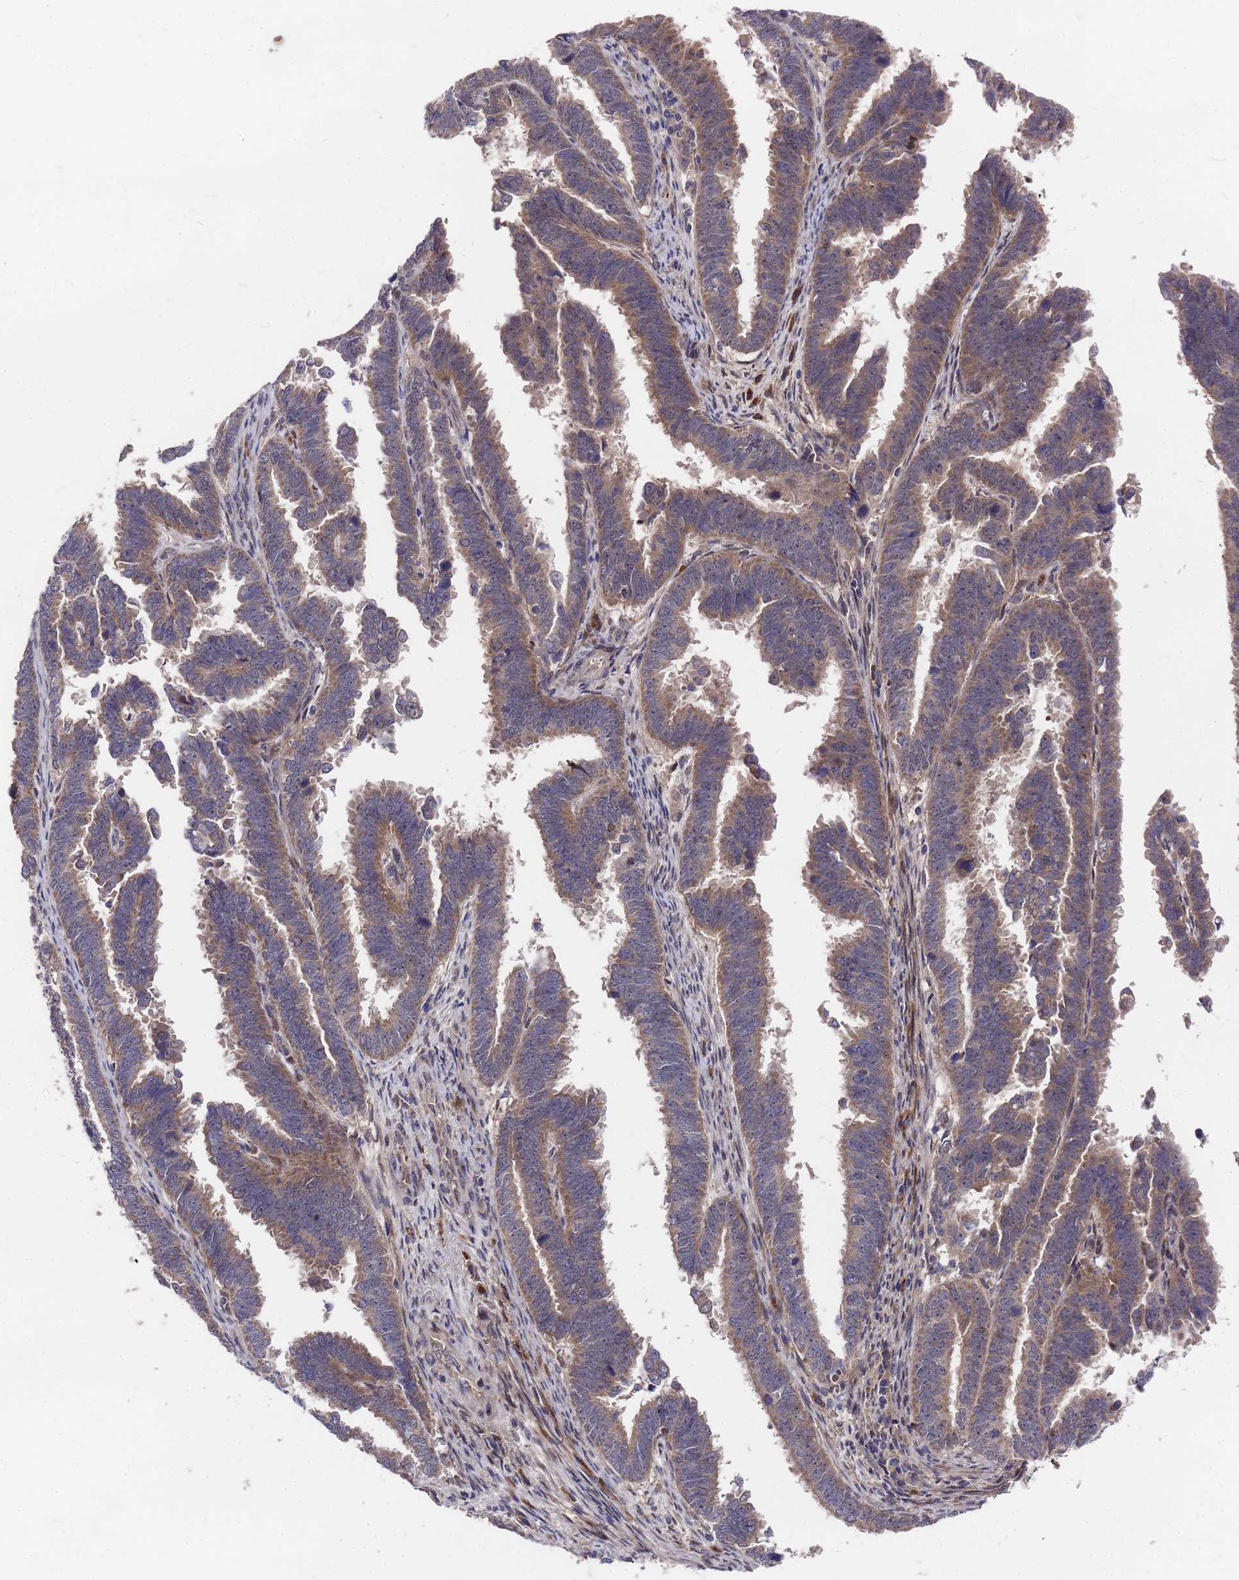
{"staining": {"intensity": "moderate", "quantity": "25%-75%", "location": "cytoplasmic/membranous"}, "tissue": "endometrial cancer", "cell_type": "Tumor cells", "image_type": "cancer", "snomed": [{"axis": "morphology", "description": "Adenocarcinoma, NOS"}, {"axis": "topography", "description": "Endometrium"}], "caption": "Endometrial adenocarcinoma tissue shows moderate cytoplasmic/membranous staining in about 25%-75% of tumor cells, visualized by immunohistochemistry. Nuclei are stained in blue.", "gene": "ZNF717", "patient": {"sex": "female", "age": 75}}